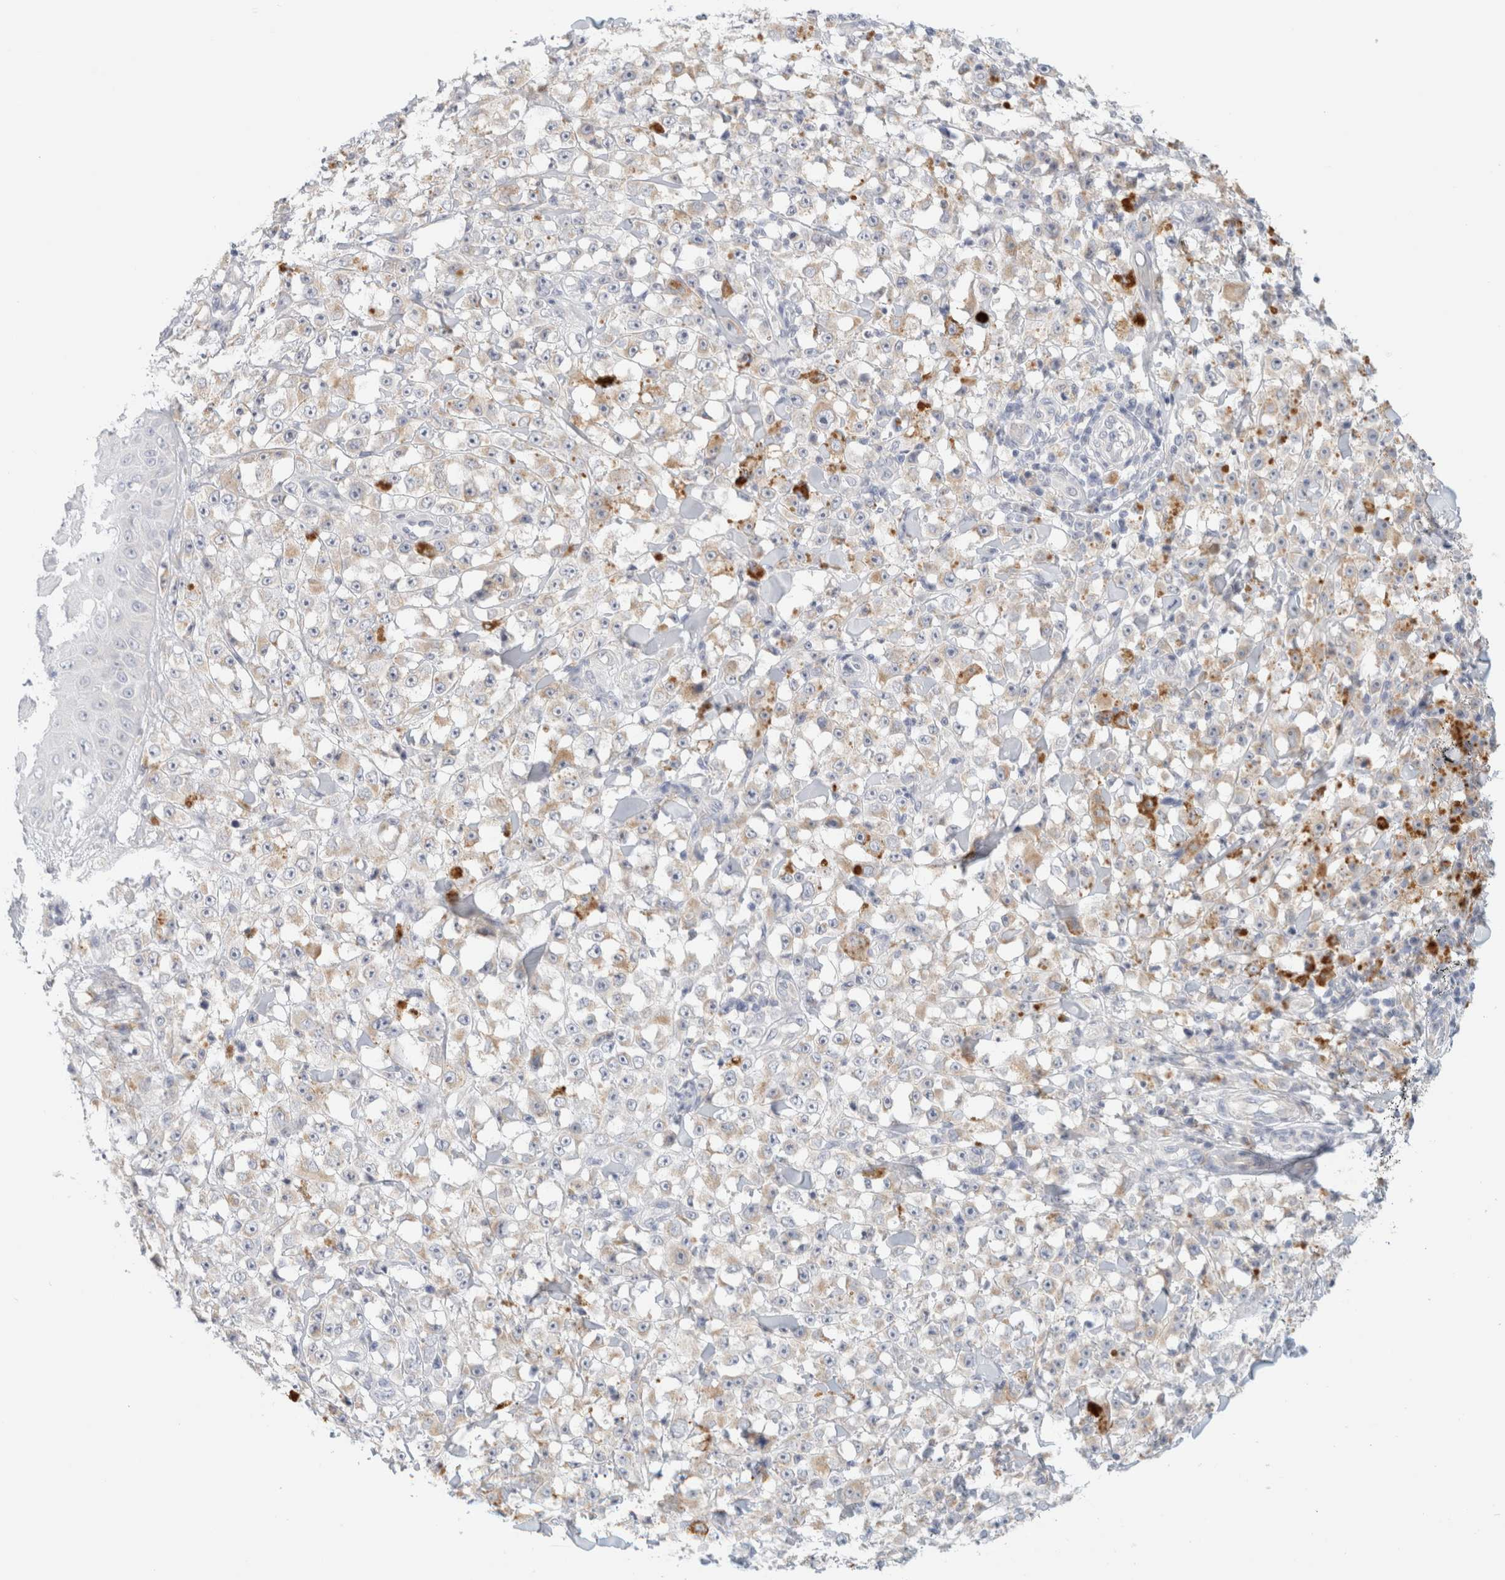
{"staining": {"intensity": "negative", "quantity": "none", "location": "none"}, "tissue": "melanoma", "cell_type": "Tumor cells", "image_type": "cancer", "snomed": [{"axis": "morphology", "description": "Malignant melanoma, NOS"}, {"axis": "topography", "description": "Skin"}], "caption": "Immunohistochemistry (IHC) micrograph of neoplastic tissue: human malignant melanoma stained with DAB (3,3'-diaminobenzidine) shows no significant protein positivity in tumor cells.", "gene": "HEXD", "patient": {"sex": "female", "age": 82}}